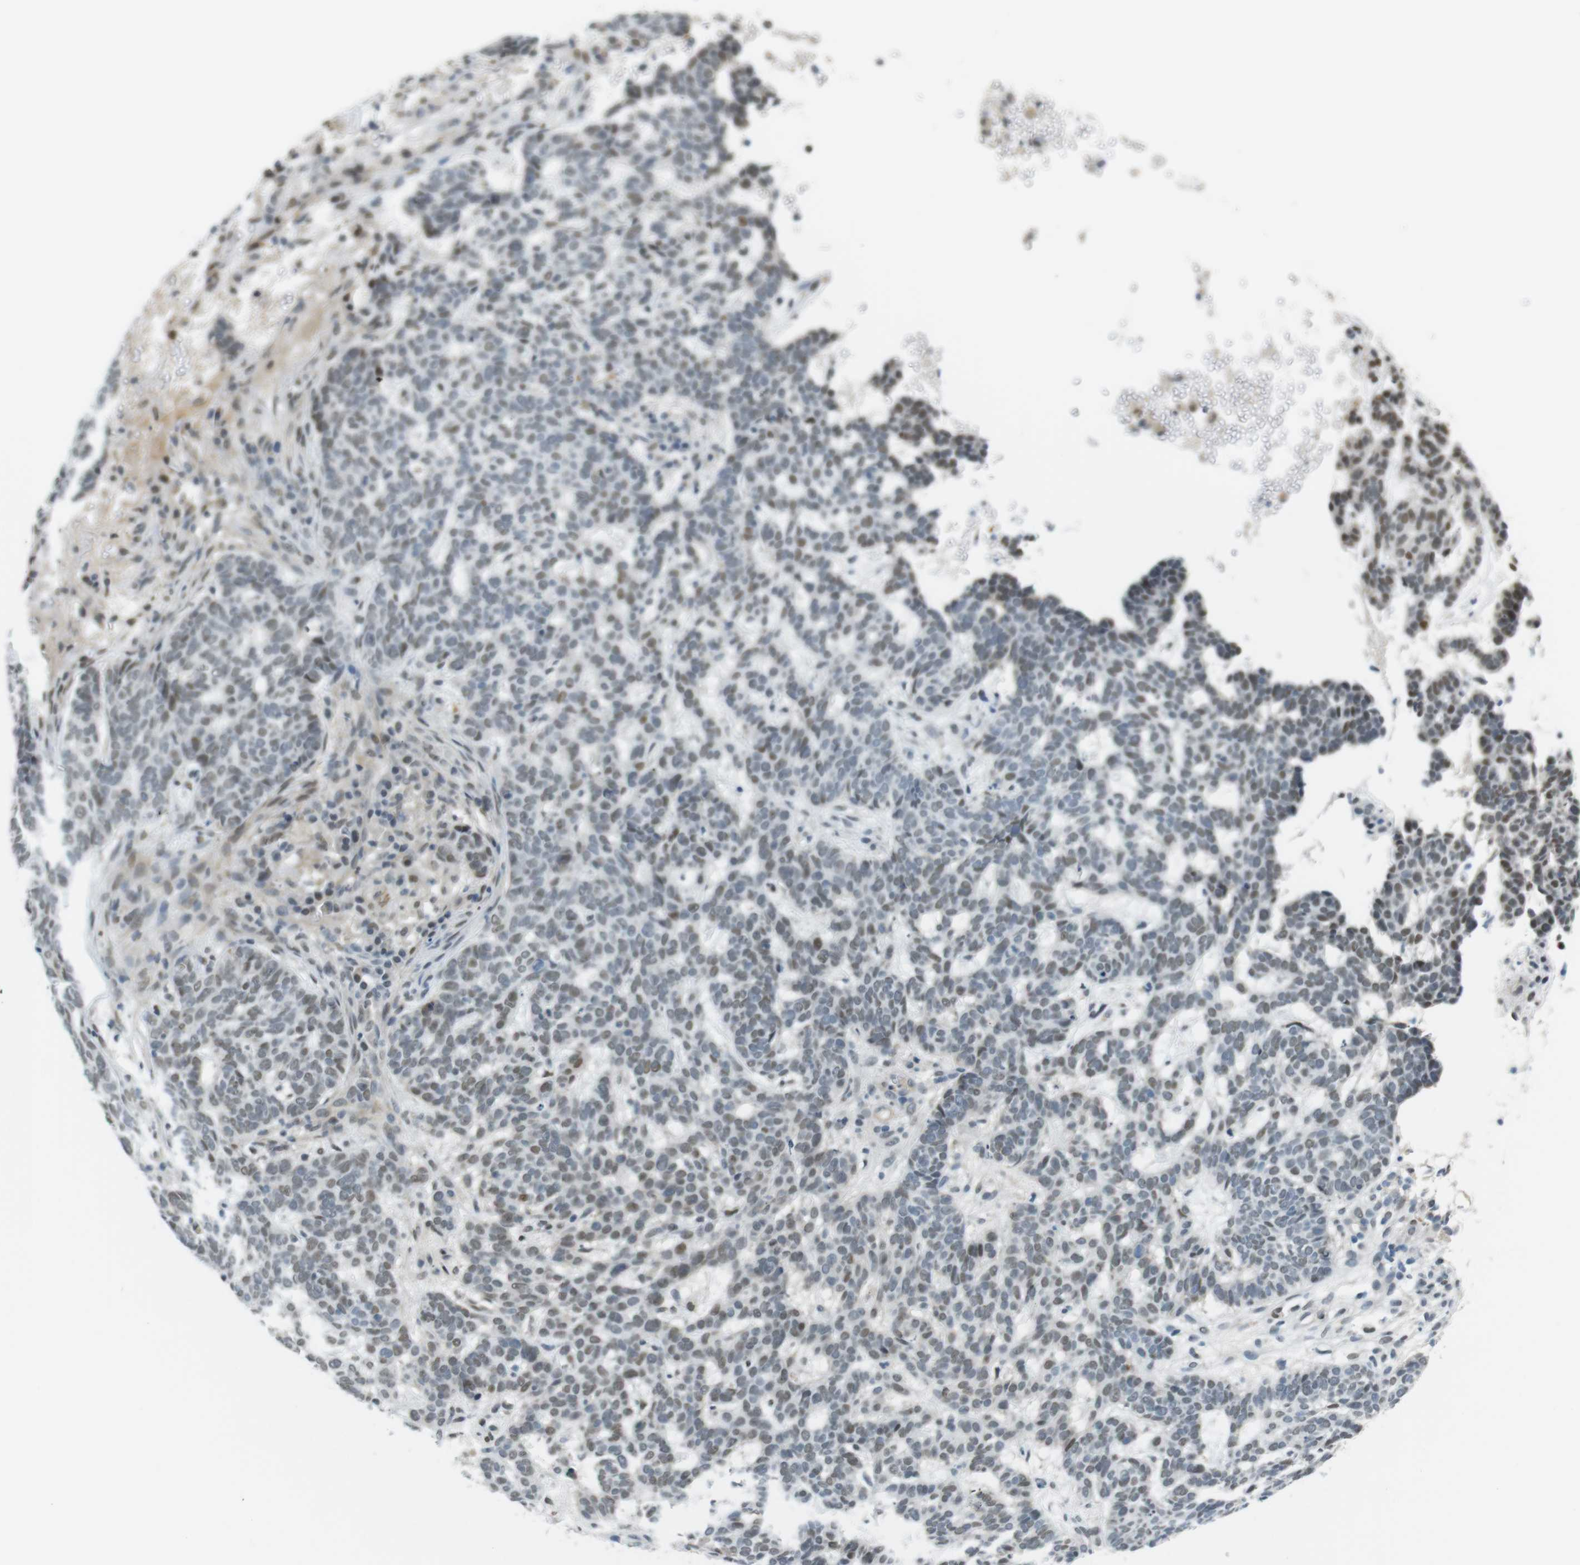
{"staining": {"intensity": "weak", "quantity": "<25%", "location": "nuclear"}, "tissue": "skin cancer", "cell_type": "Tumor cells", "image_type": "cancer", "snomed": [{"axis": "morphology", "description": "Basal cell carcinoma"}, {"axis": "topography", "description": "Skin"}], "caption": "DAB immunohistochemical staining of human basal cell carcinoma (skin) reveals no significant positivity in tumor cells.", "gene": "USP7", "patient": {"sex": "male", "age": 85}}